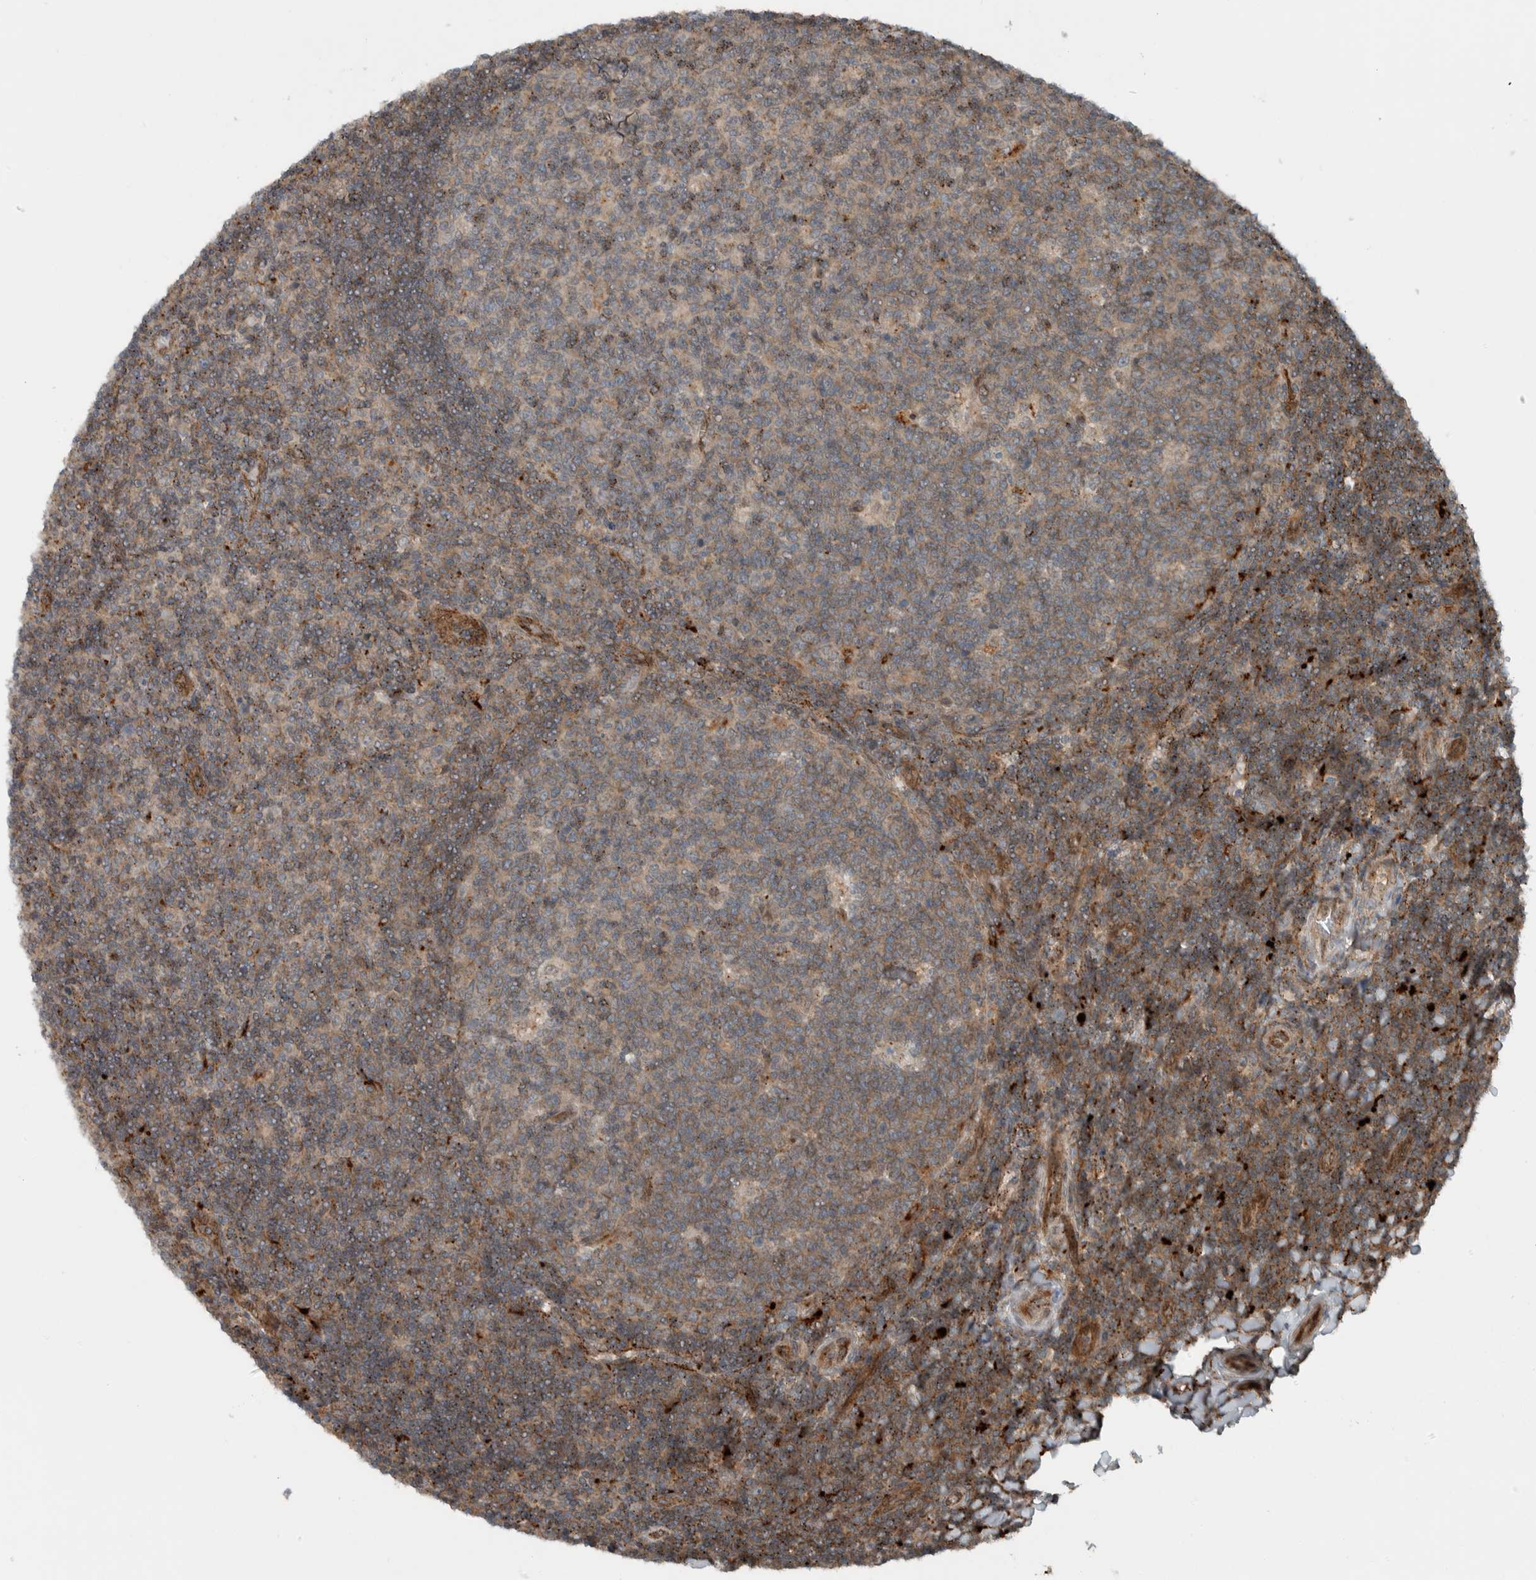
{"staining": {"intensity": "moderate", "quantity": ">75%", "location": "cytoplasmic/membranous"}, "tissue": "tonsil", "cell_type": "Germinal center cells", "image_type": "normal", "snomed": [{"axis": "morphology", "description": "Normal tissue, NOS"}, {"axis": "topography", "description": "Tonsil"}], "caption": "The histopathology image displays immunohistochemical staining of normal tonsil. There is moderate cytoplasmic/membranous positivity is seen in about >75% of germinal center cells. (DAB IHC, brown staining for protein, blue staining for nuclei).", "gene": "GIGYF1", "patient": {"sex": "female", "age": 19}}